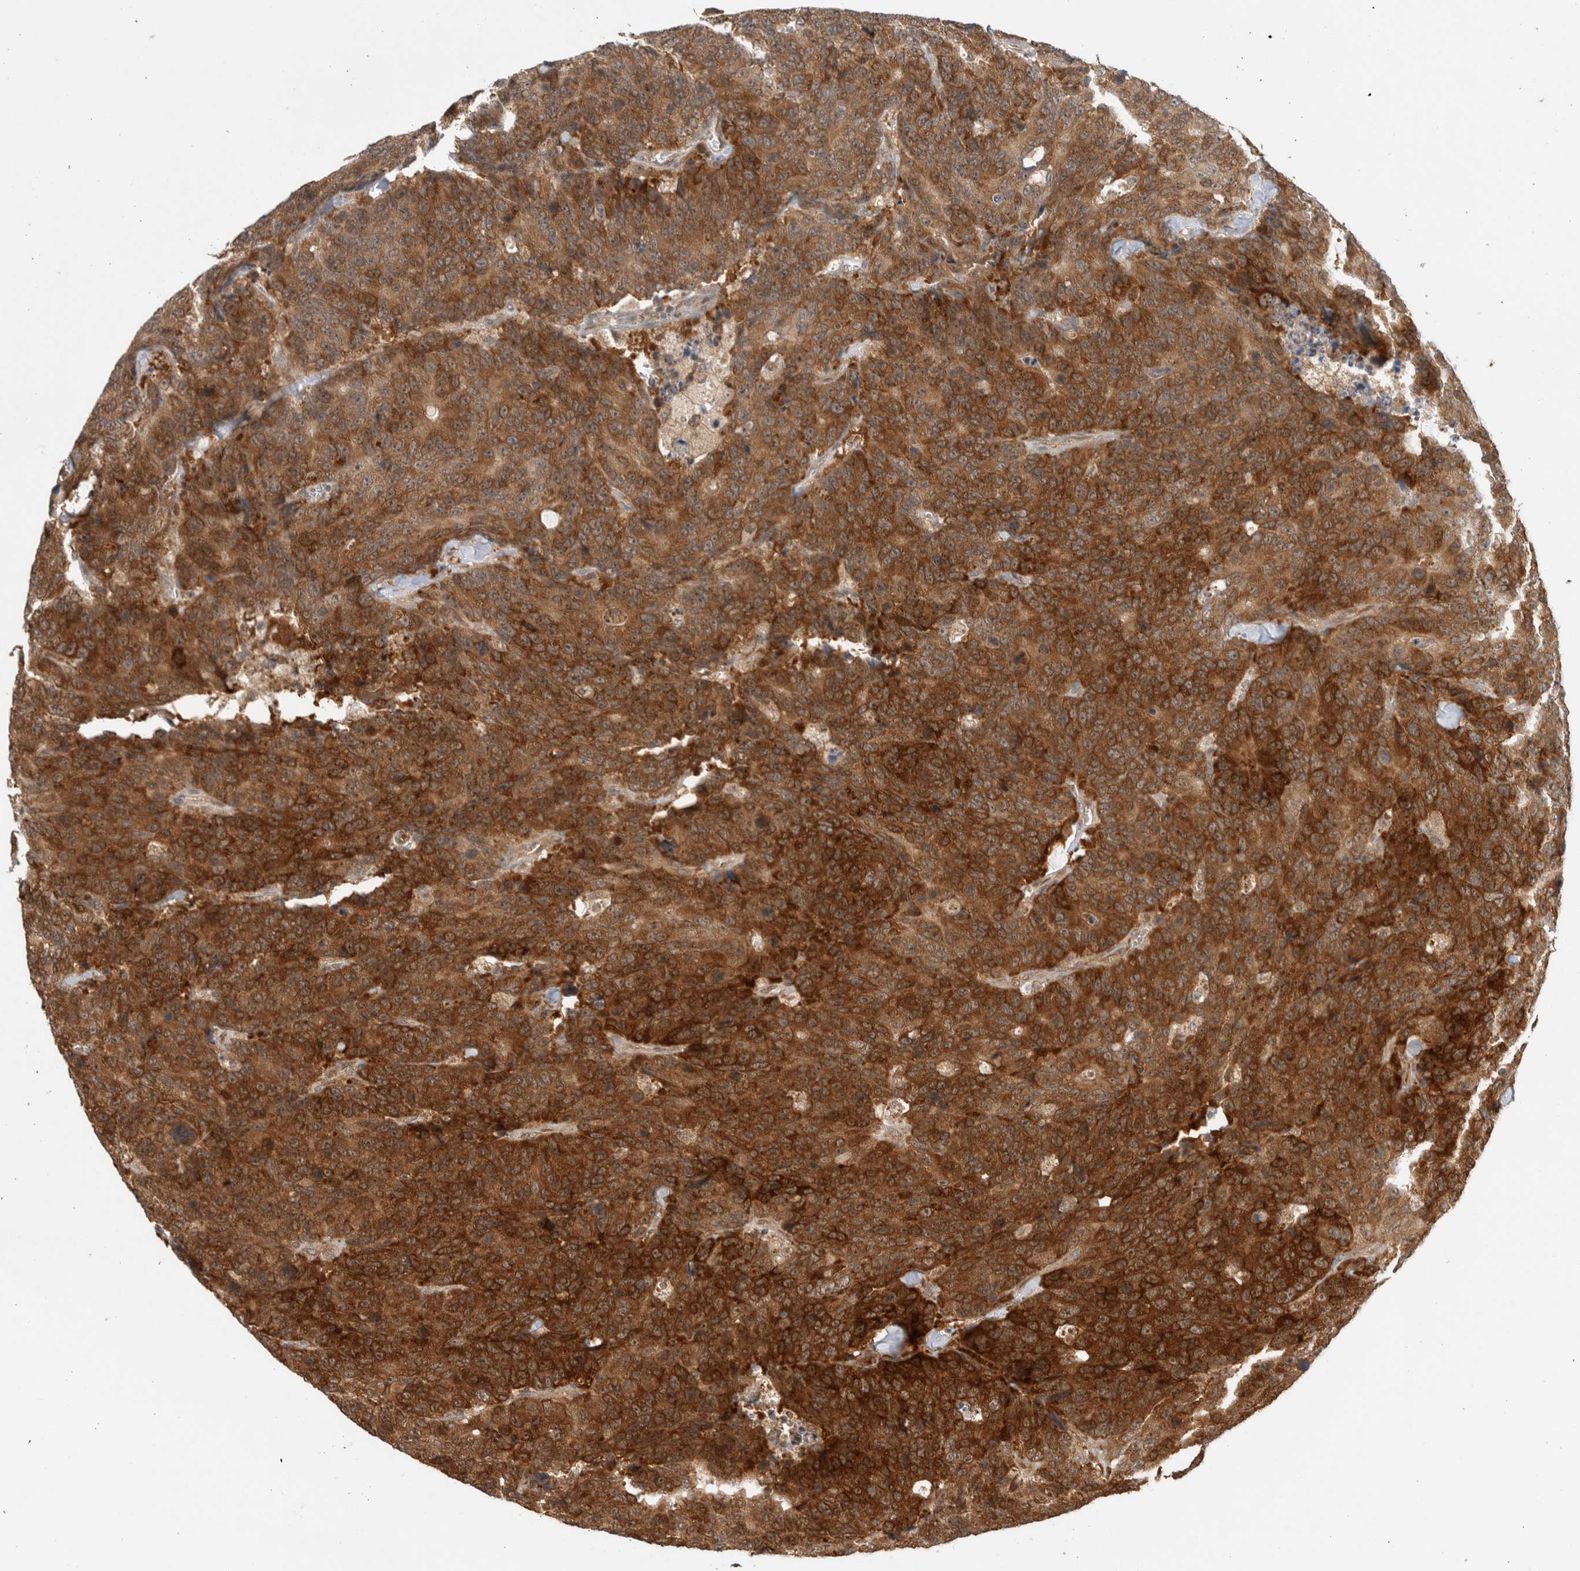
{"staining": {"intensity": "strong", "quantity": ">75%", "location": "cytoplasmic/membranous"}, "tissue": "colorectal cancer", "cell_type": "Tumor cells", "image_type": "cancer", "snomed": [{"axis": "morphology", "description": "Adenocarcinoma, NOS"}, {"axis": "topography", "description": "Colon"}], "caption": "Protein expression analysis of colorectal cancer demonstrates strong cytoplasmic/membranous staining in about >75% of tumor cells. (Brightfield microscopy of DAB IHC at high magnification).", "gene": "OTUD6B", "patient": {"sex": "female", "age": 86}}